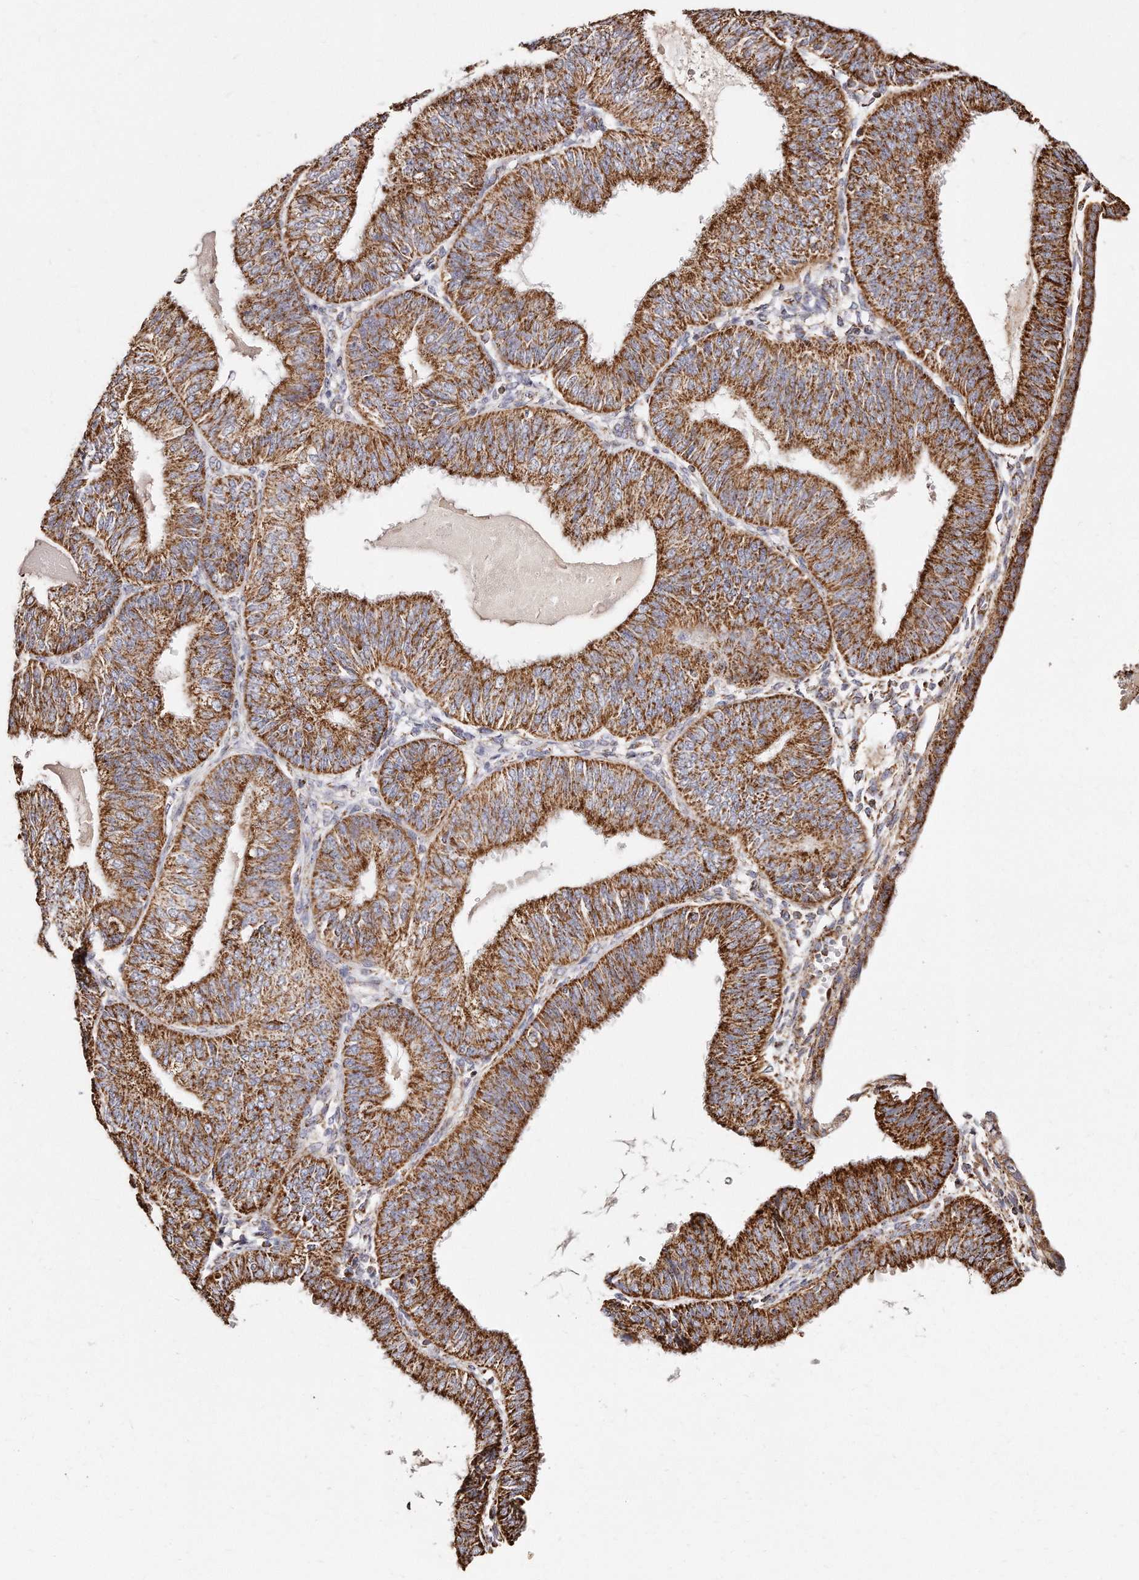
{"staining": {"intensity": "strong", "quantity": ">75%", "location": "cytoplasmic/membranous"}, "tissue": "endometrial cancer", "cell_type": "Tumor cells", "image_type": "cancer", "snomed": [{"axis": "morphology", "description": "Adenocarcinoma, NOS"}, {"axis": "topography", "description": "Endometrium"}], "caption": "Adenocarcinoma (endometrial) was stained to show a protein in brown. There is high levels of strong cytoplasmic/membranous staining in about >75% of tumor cells.", "gene": "RTKN", "patient": {"sex": "female", "age": 58}}